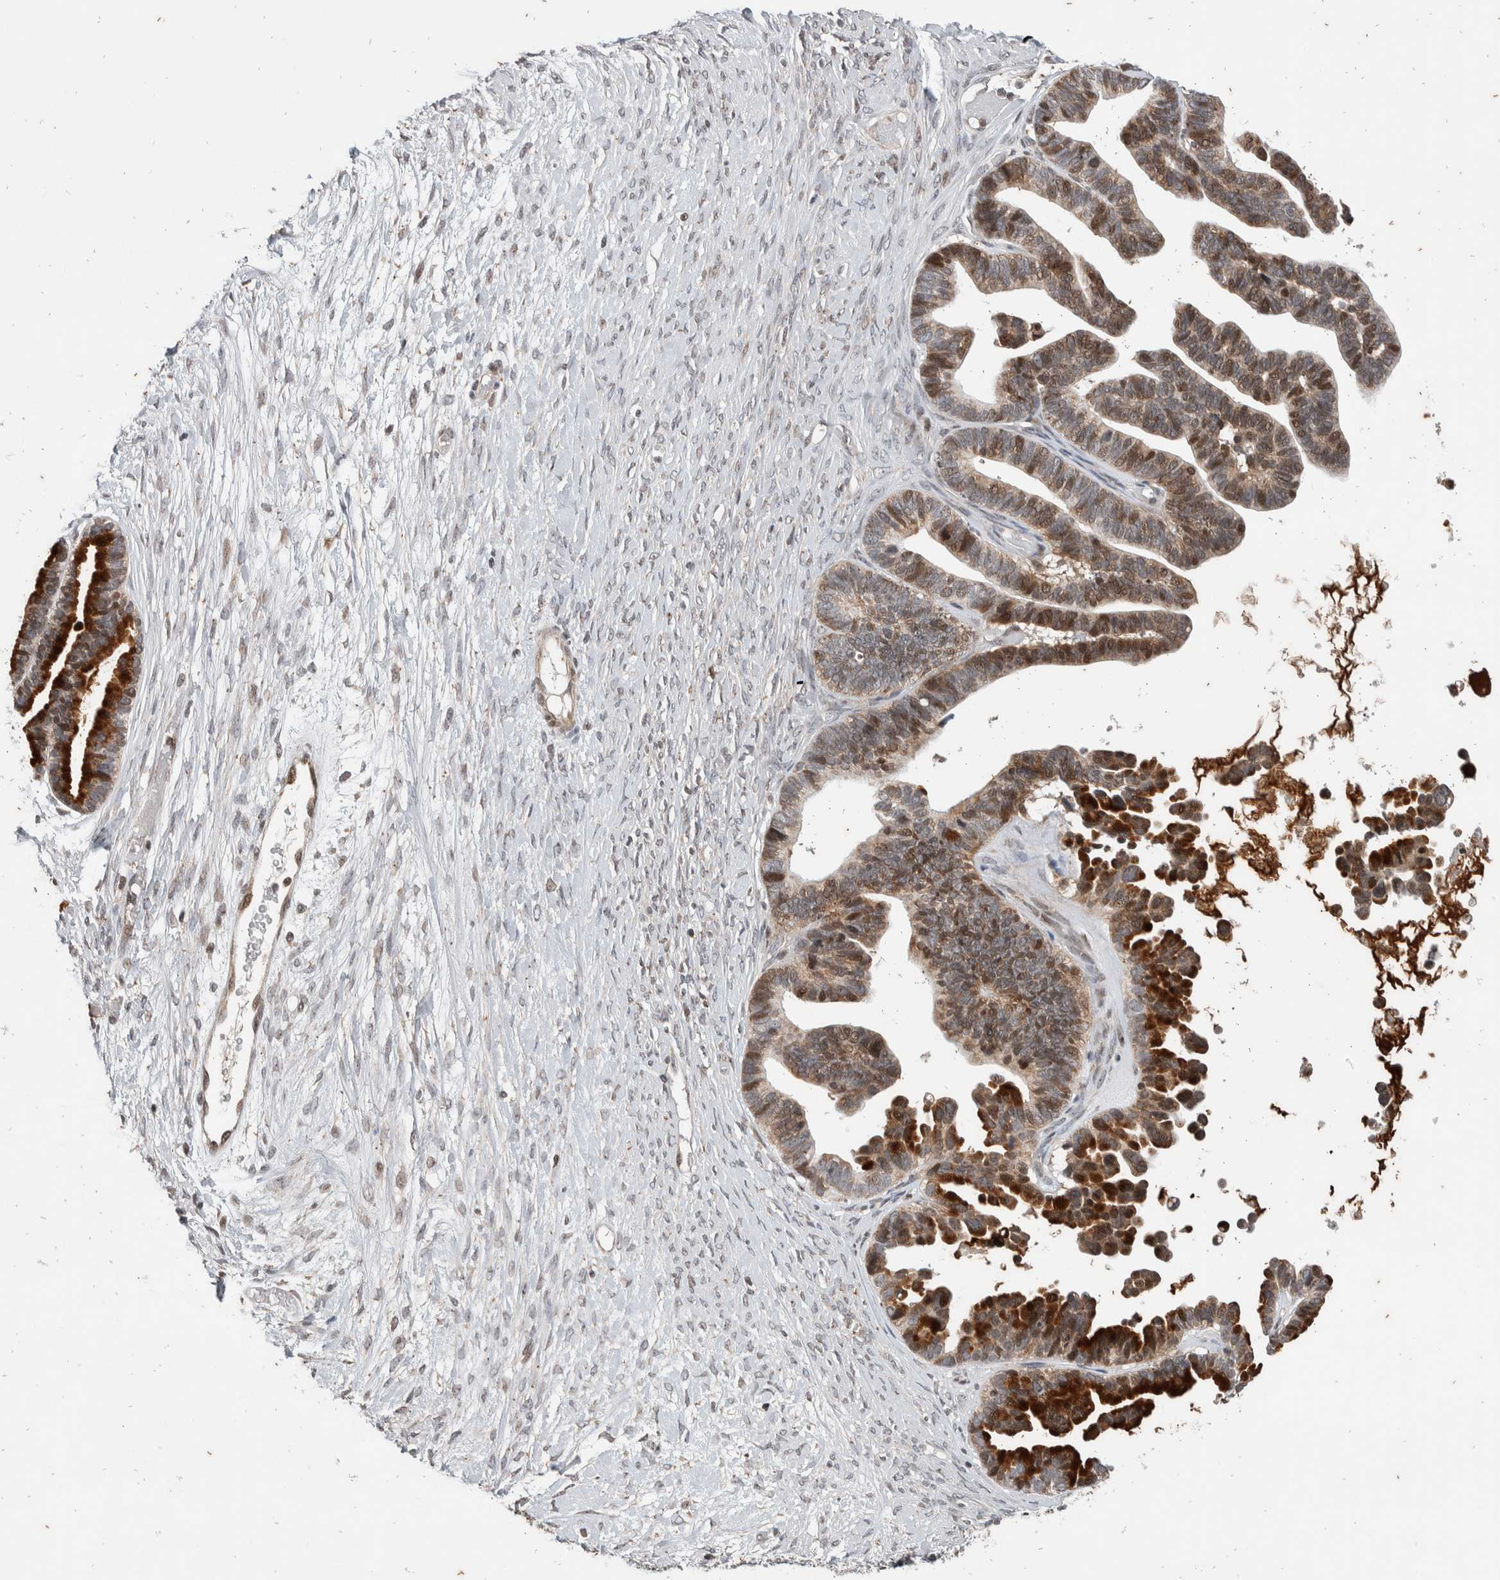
{"staining": {"intensity": "strong", "quantity": "25%-75%", "location": "cytoplasmic/membranous"}, "tissue": "ovarian cancer", "cell_type": "Tumor cells", "image_type": "cancer", "snomed": [{"axis": "morphology", "description": "Cystadenocarcinoma, serous, NOS"}, {"axis": "topography", "description": "Ovary"}], "caption": "Immunohistochemistry micrograph of neoplastic tissue: human ovarian cancer stained using immunohistochemistry demonstrates high levels of strong protein expression localized specifically in the cytoplasmic/membranous of tumor cells, appearing as a cytoplasmic/membranous brown color.", "gene": "ATXN7L1", "patient": {"sex": "female", "age": 56}}